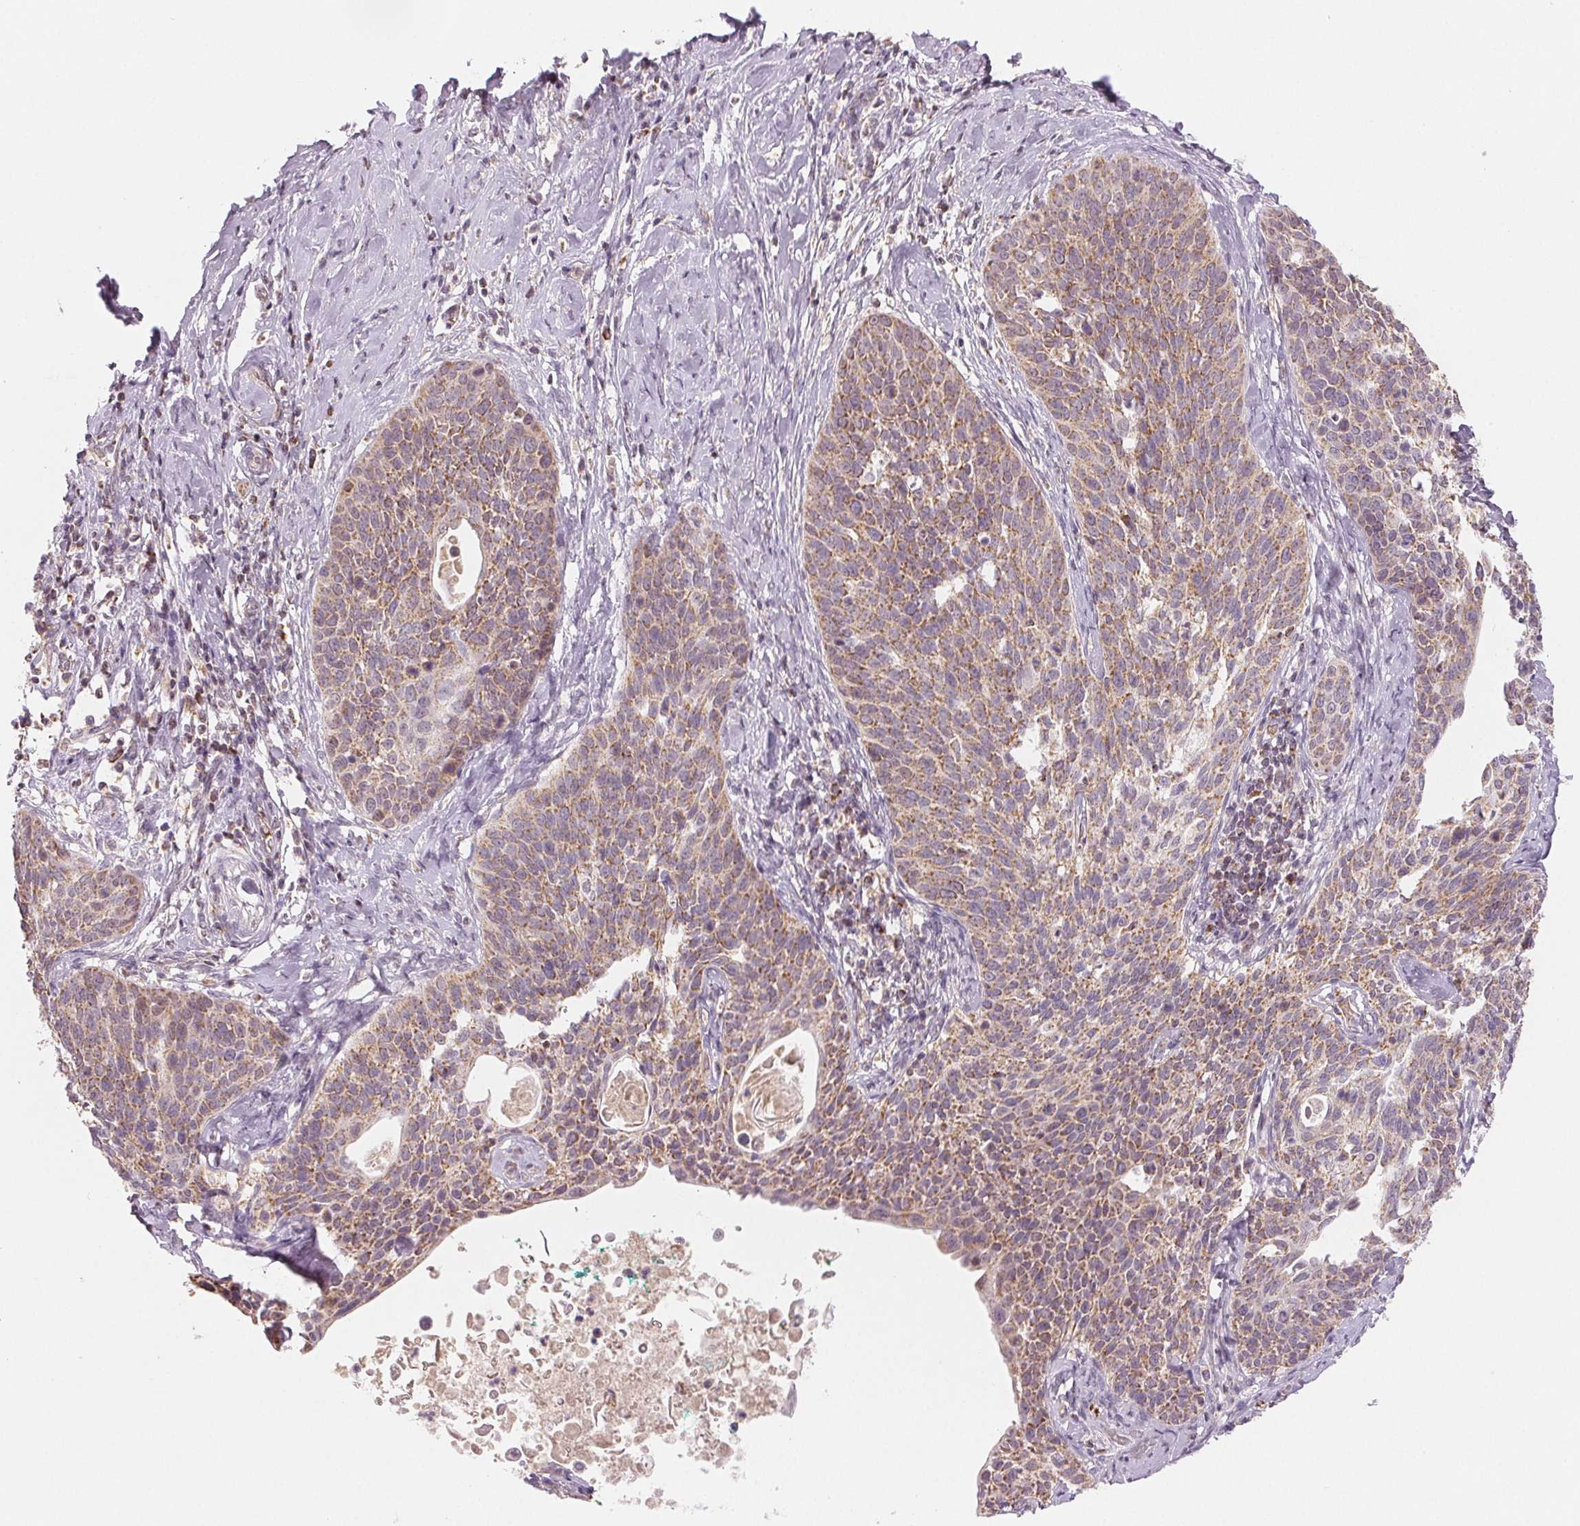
{"staining": {"intensity": "weak", "quantity": "25%-75%", "location": "cytoplasmic/membranous"}, "tissue": "cervical cancer", "cell_type": "Tumor cells", "image_type": "cancer", "snomed": [{"axis": "morphology", "description": "Squamous cell carcinoma, NOS"}, {"axis": "topography", "description": "Cervix"}], "caption": "IHC histopathology image of human cervical cancer stained for a protein (brown), which displays low levels of weak cytoplasmic/membranous expression in approximately 25%-75% of tumor cells.", "gene": "HINT2", "patient": {"sex": "female", "age": 69}}